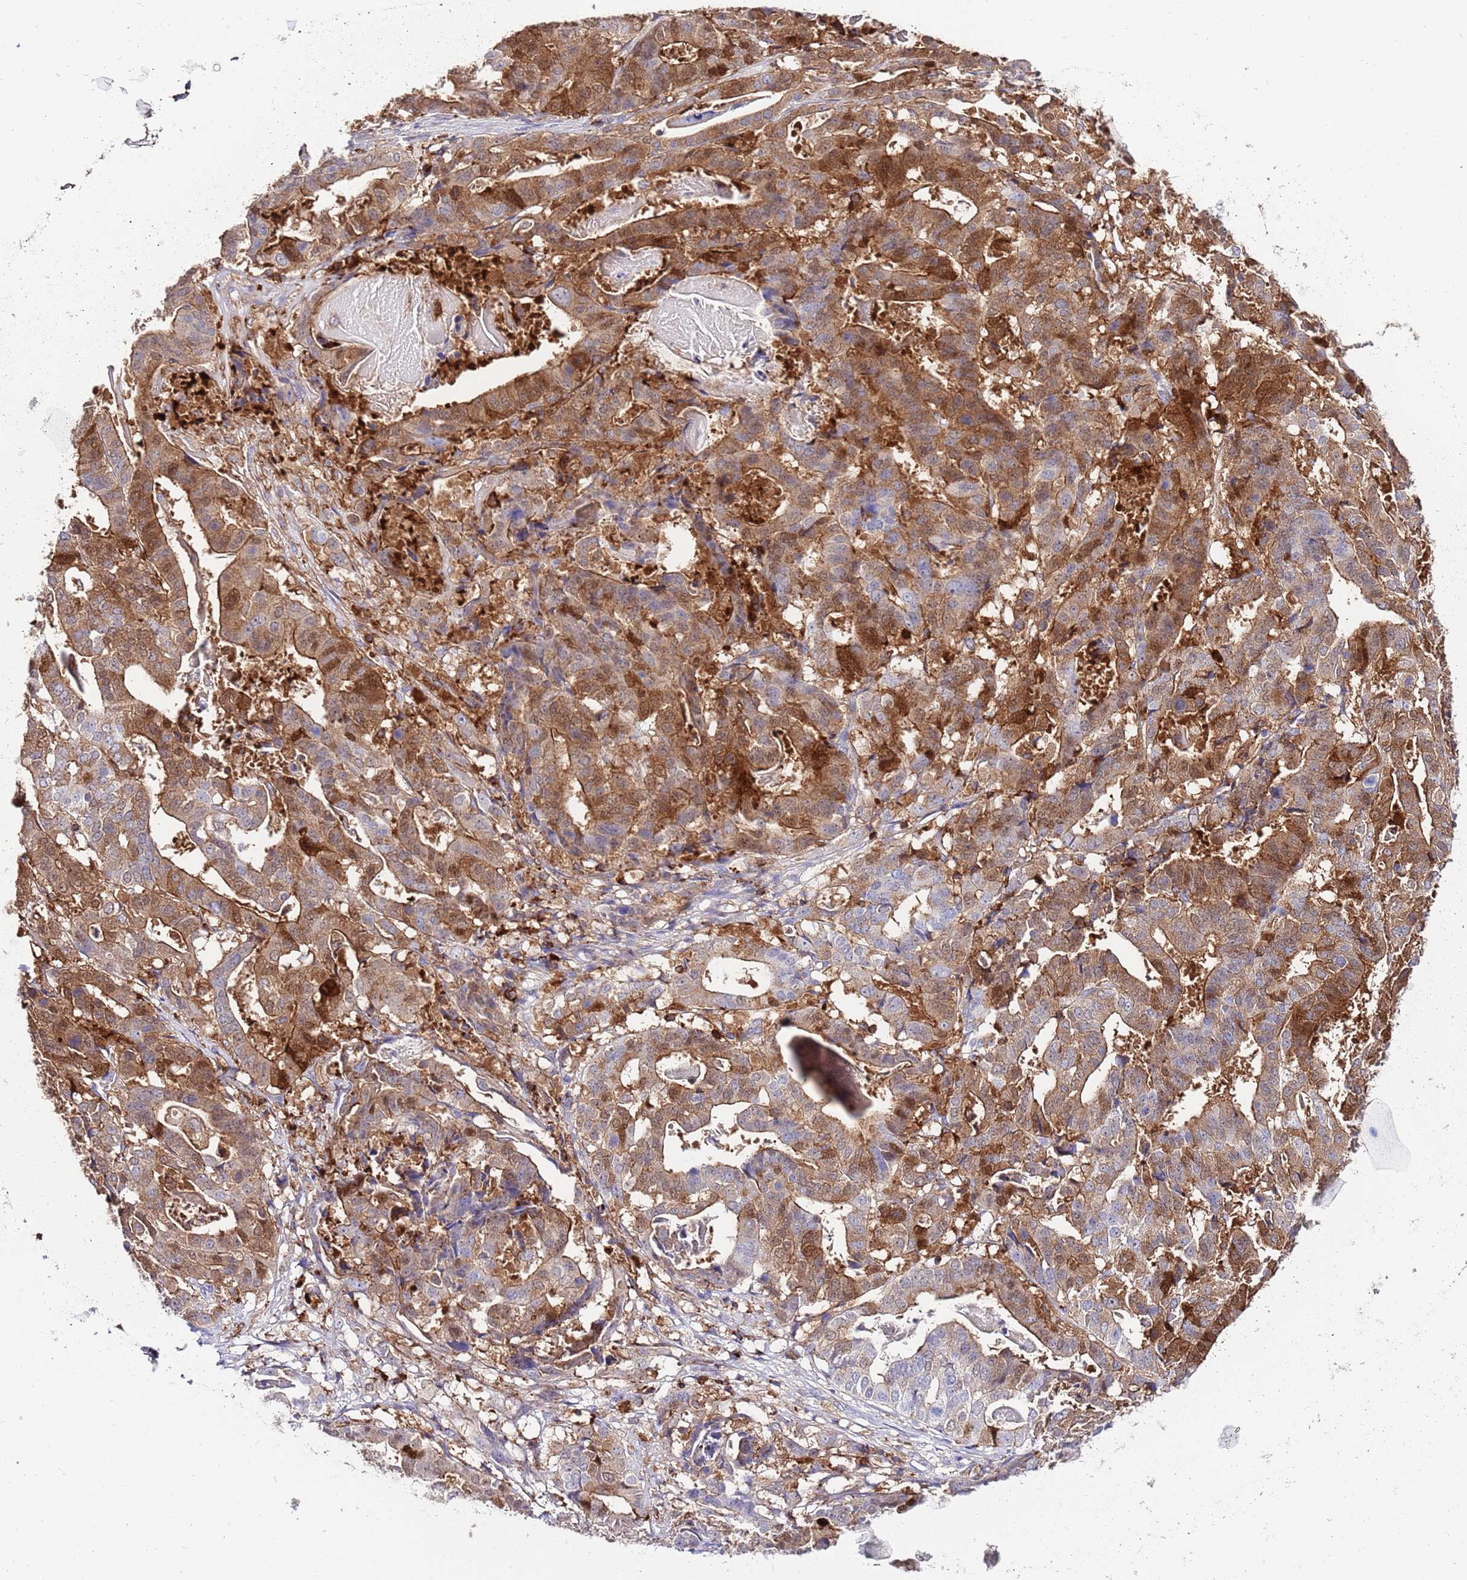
{"staining": {"intensity": "moderate", "quantity": ">75%", "location": "cytoplasmic/membranous,nuclear"}, "tissue": "stomach cancer", "cell_type": "Tumor cells", "image_type": "cancer", "snomed": [{"axis": "morphology", "description": "Adenocarcinoma, NOS"}, {"axis": "topography", "description": "Stomach"}], "caption": "The photomicrograph demonstrates a brown stain indicating the presence of a protein in the cytoplasmic/membranous and nuclear of tumor cells in stomach cancer.", "gene": "ALDH3A1", "patient": {"sex": "male", "age": 48}}